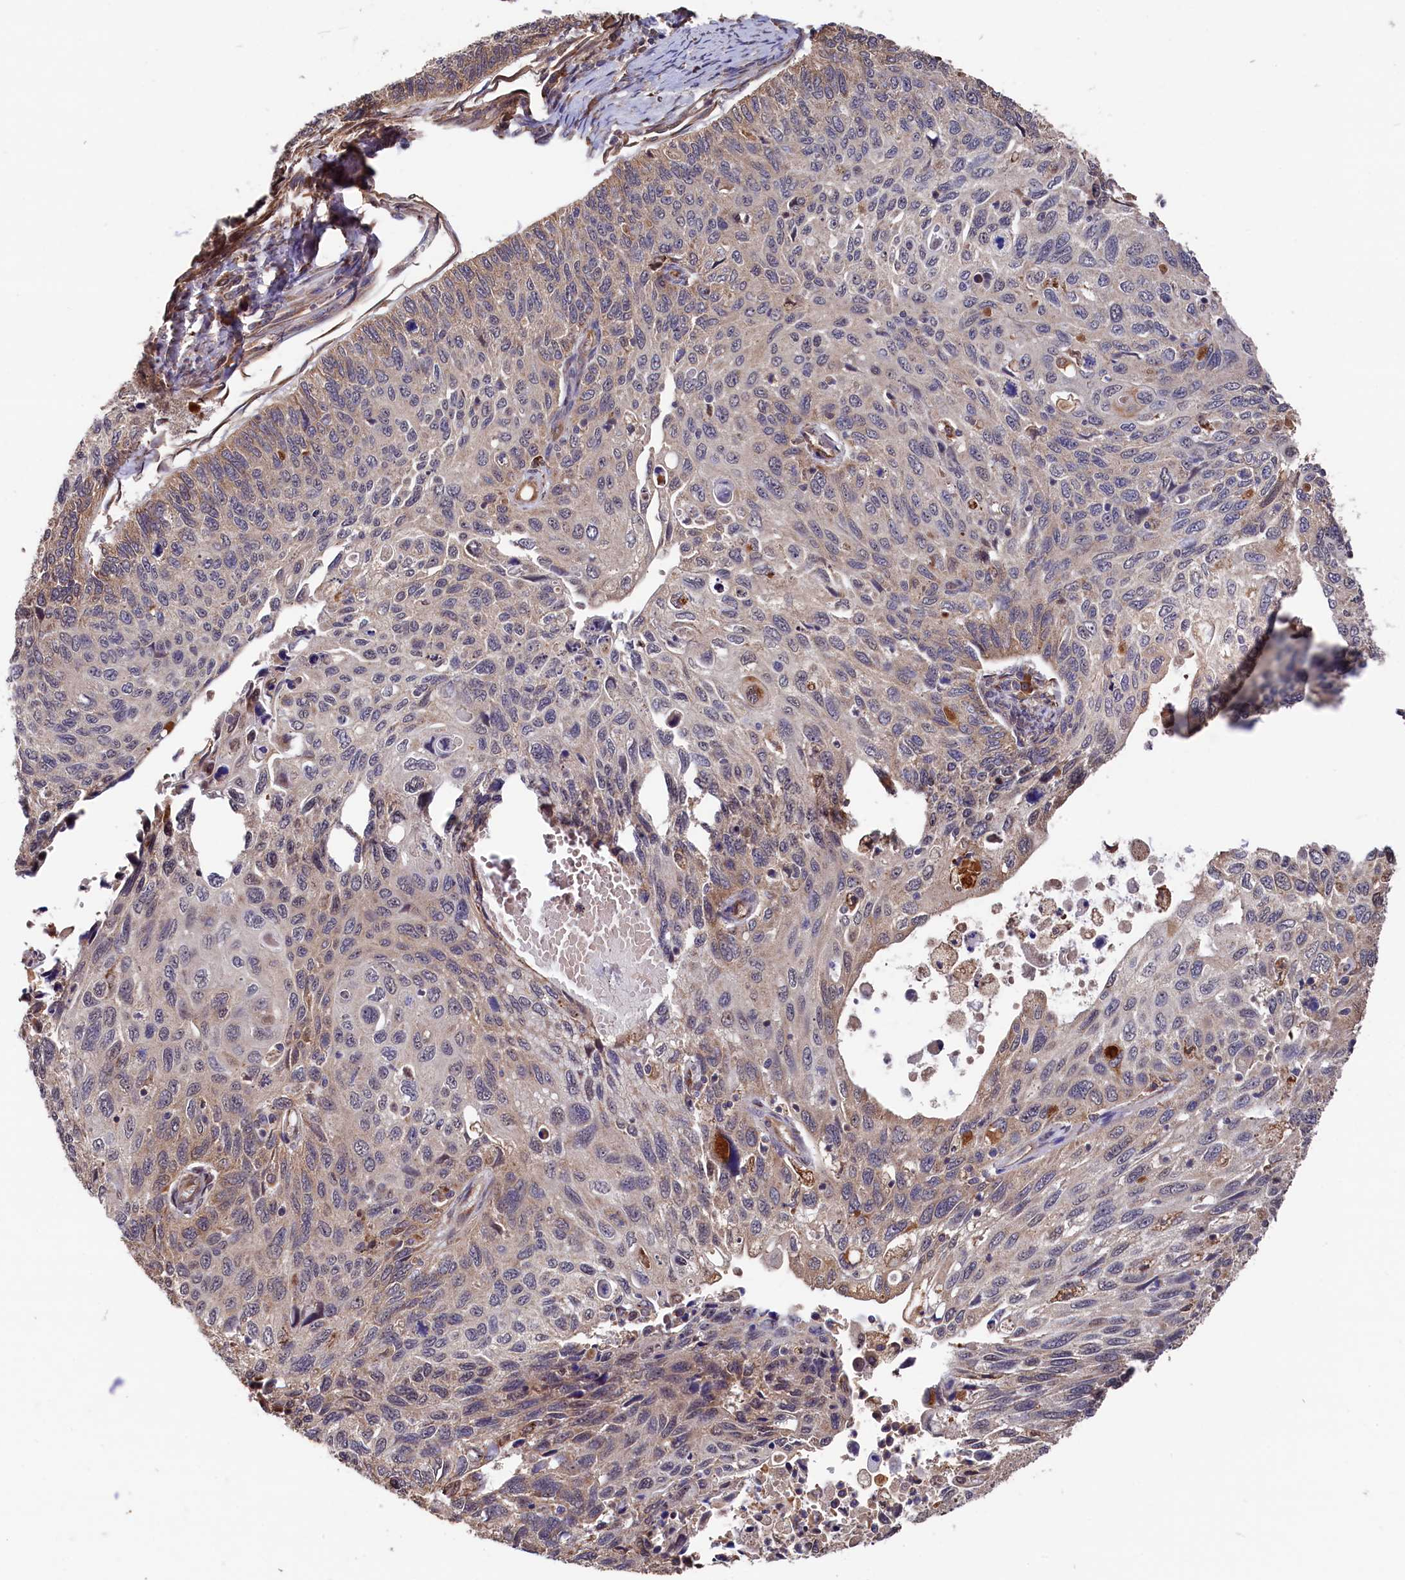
{"staining": {"intensity": "weak", "quantity": "<25%", "location": "cytoplasmic/membranous"}, "tissue": "cervical cancer", "cell_type": "Tumor cells", "image_type": "cancer", "snomed": [{"axis": "morphology", "description": "Squamous cell carcinoma, NOS"}, {"axis": "topography", "description": "Cervix"}], "caption": "An immunohistochemistry image of squamous cell carcinoma (cervical) is shown. There is no staining in tumor cells of squamous cell carcinoma (cervical).", "gene": "SLC12A4", "patient": {"sex": "female", "age": 70}}